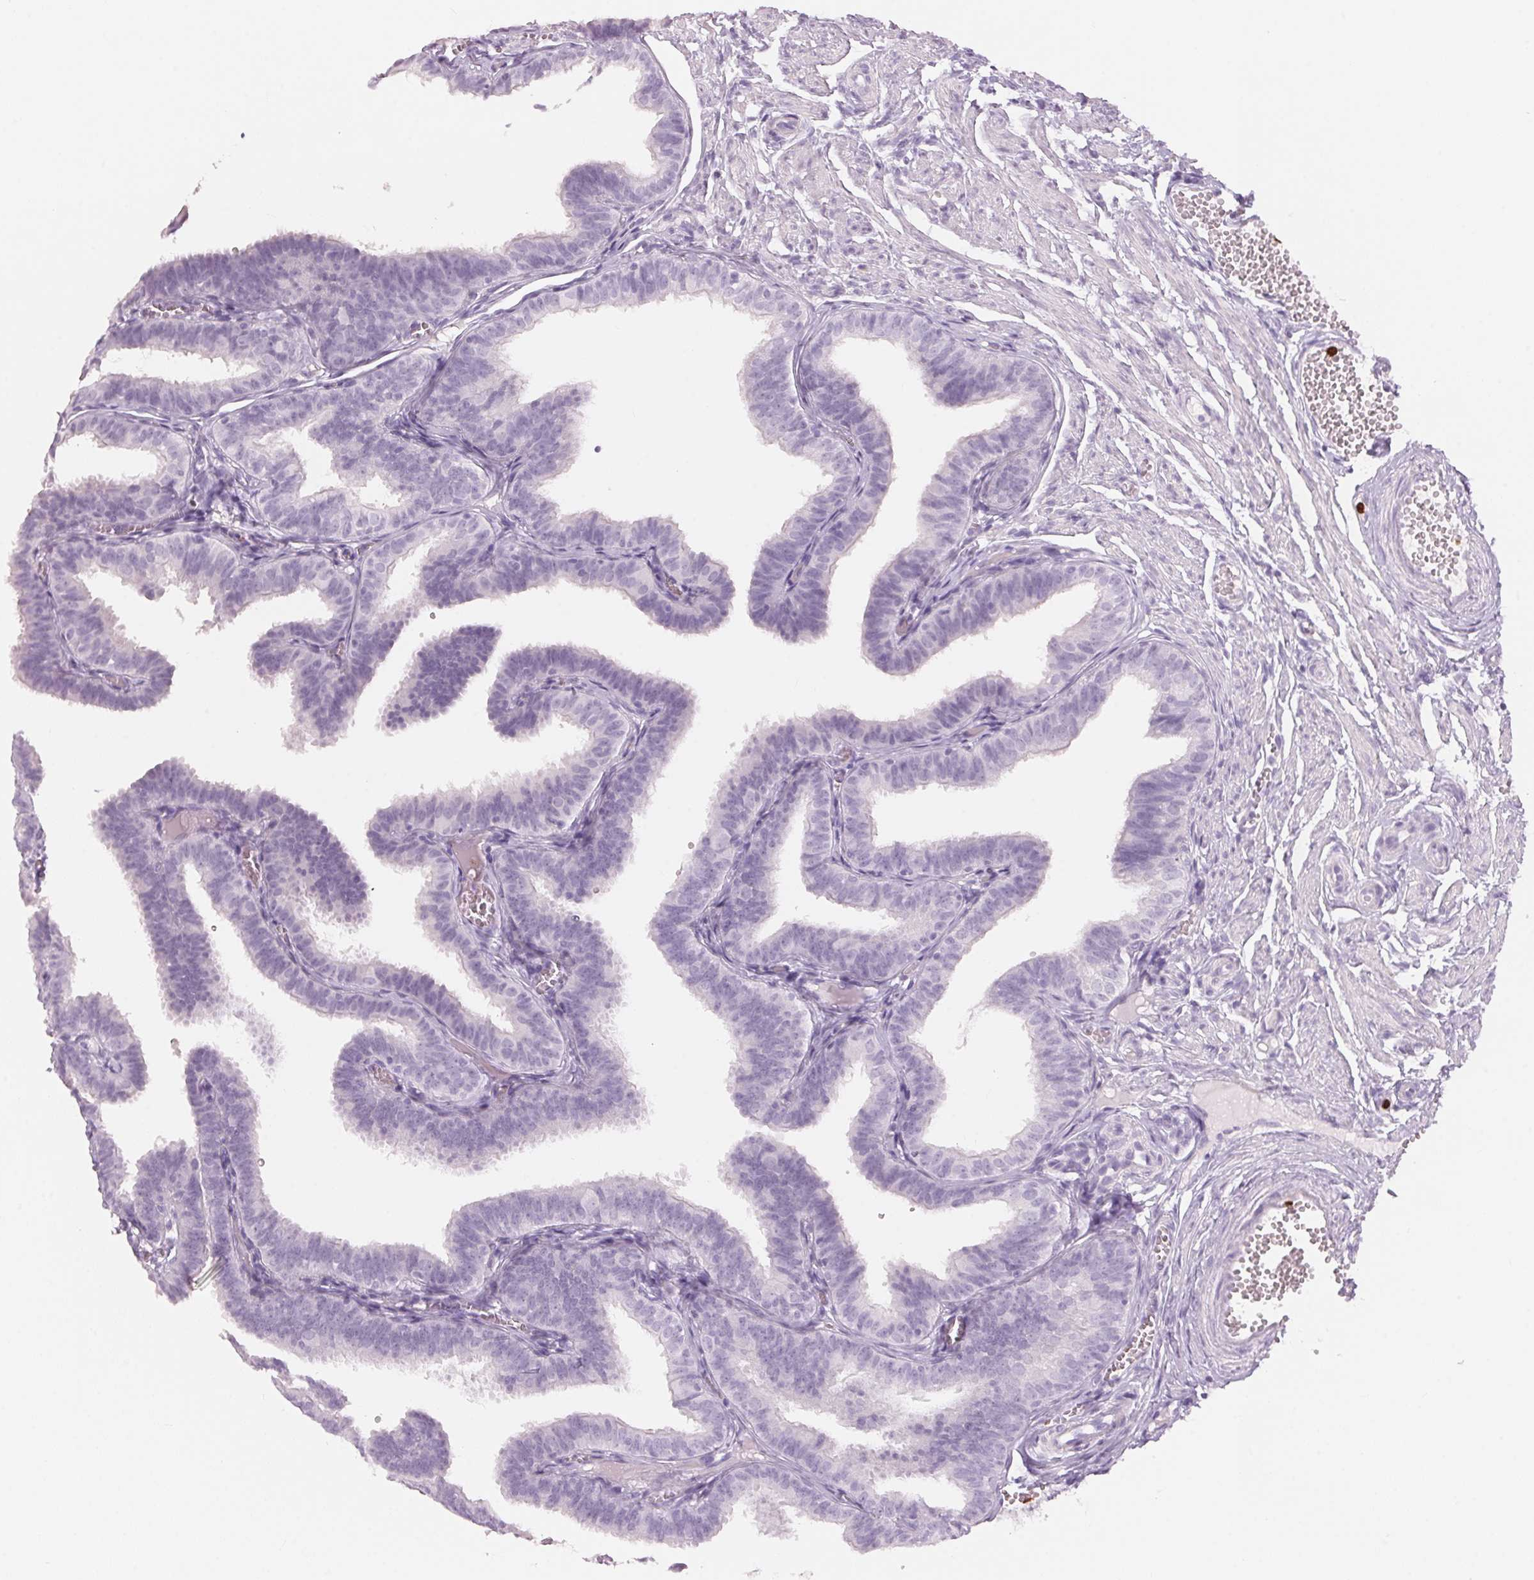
{"staining": {"intensity": "negative", "quantity": "none", "location": "none"}, "tissue": "fallopian tube", "cell_type": "Glandular cells", "image_type": "normal", "snomed": [{"axis": "morphology", "description": "Normal tissue, NOS"}, {"axis": "topography", "description": "Fallopian tube"}], "caption": "The immunohistochemistry (IHC) photomicrograph has no significant staining in glandular cells of fallopian tube. (DAB immunohistochemistry (IHC), high magnification).", "gene": "KLK7", "patient": {"sex": "female", "age": 25}}